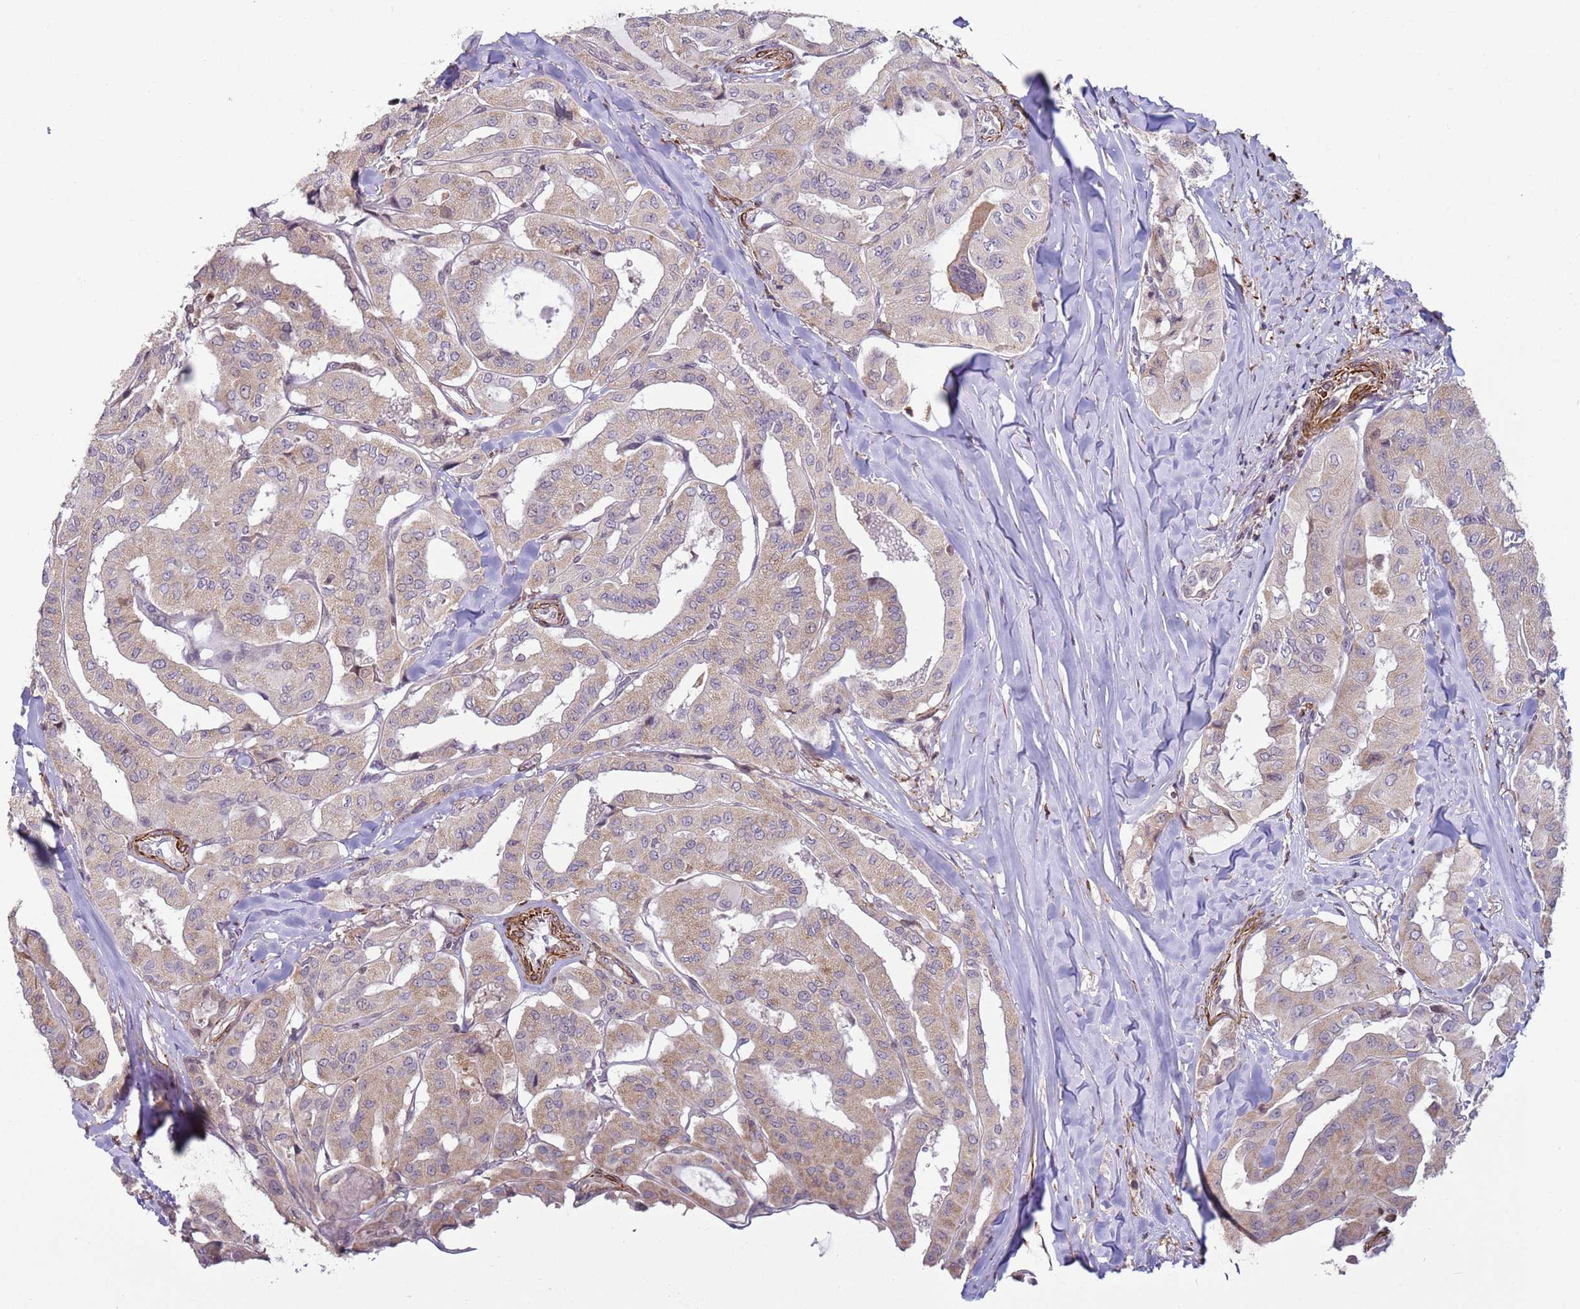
{"staining": {"intensity": "weak", "quantity": ">75%", "location": "cytoplasmic/membranous"}, "tissue": "thyroid cancer", "cell_type": "Tumor cells", "image_type": "cancer", "snomed": [{"axis": "morphology", "description": "Papillary adenocarcinoma, NOS"}, {"axis": "topography", "description": "Thyroid gland"}], "caption": "Brown immunohistochemical staining in thyroid cancer (papillary adenocarcinoma) reveals weak cytoplasmic/membranous positivity in about >75% of tumor cells.", "gene": "SNAPC4", "patient": {"sex": "female", "age": 59}}